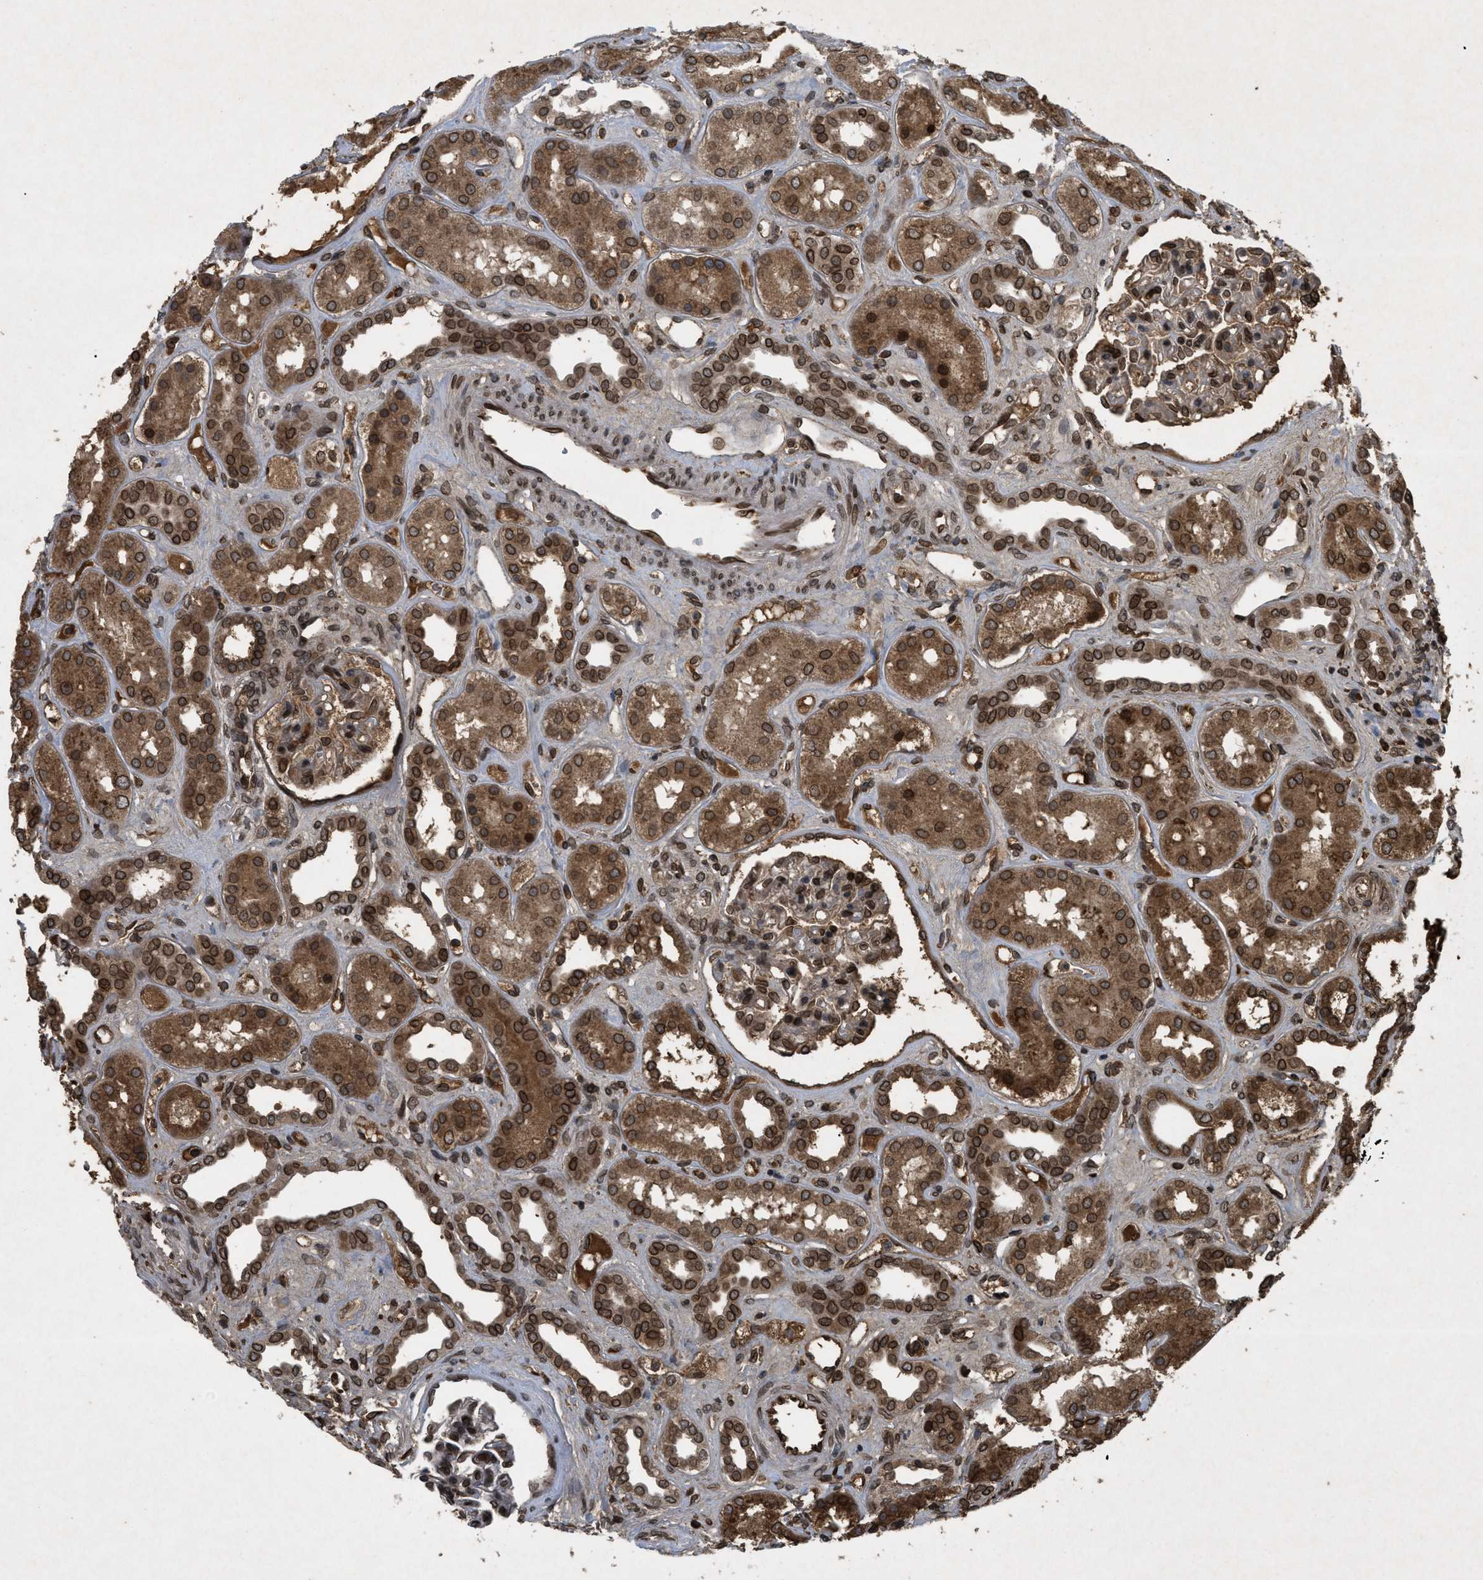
{"staining": {"intensity": "strong", "quantity": "25%-75%", "location": "nuclear"}, "tissue": "kidney", "cell_type": "Cells in glomeruli", "image_type": "normal", "snomed": [{"axis": "morphology", "description": "Normal tissue, NOS"}, {"axis": "topography", "description": "Kidney"}], "caption": "Protein analysis of normal kidney shows strong nuclear expression in about 25%-75% of cells in glomeruli.", "gene": "CRY1", "patient": {"sex": "male", "age": 59}}